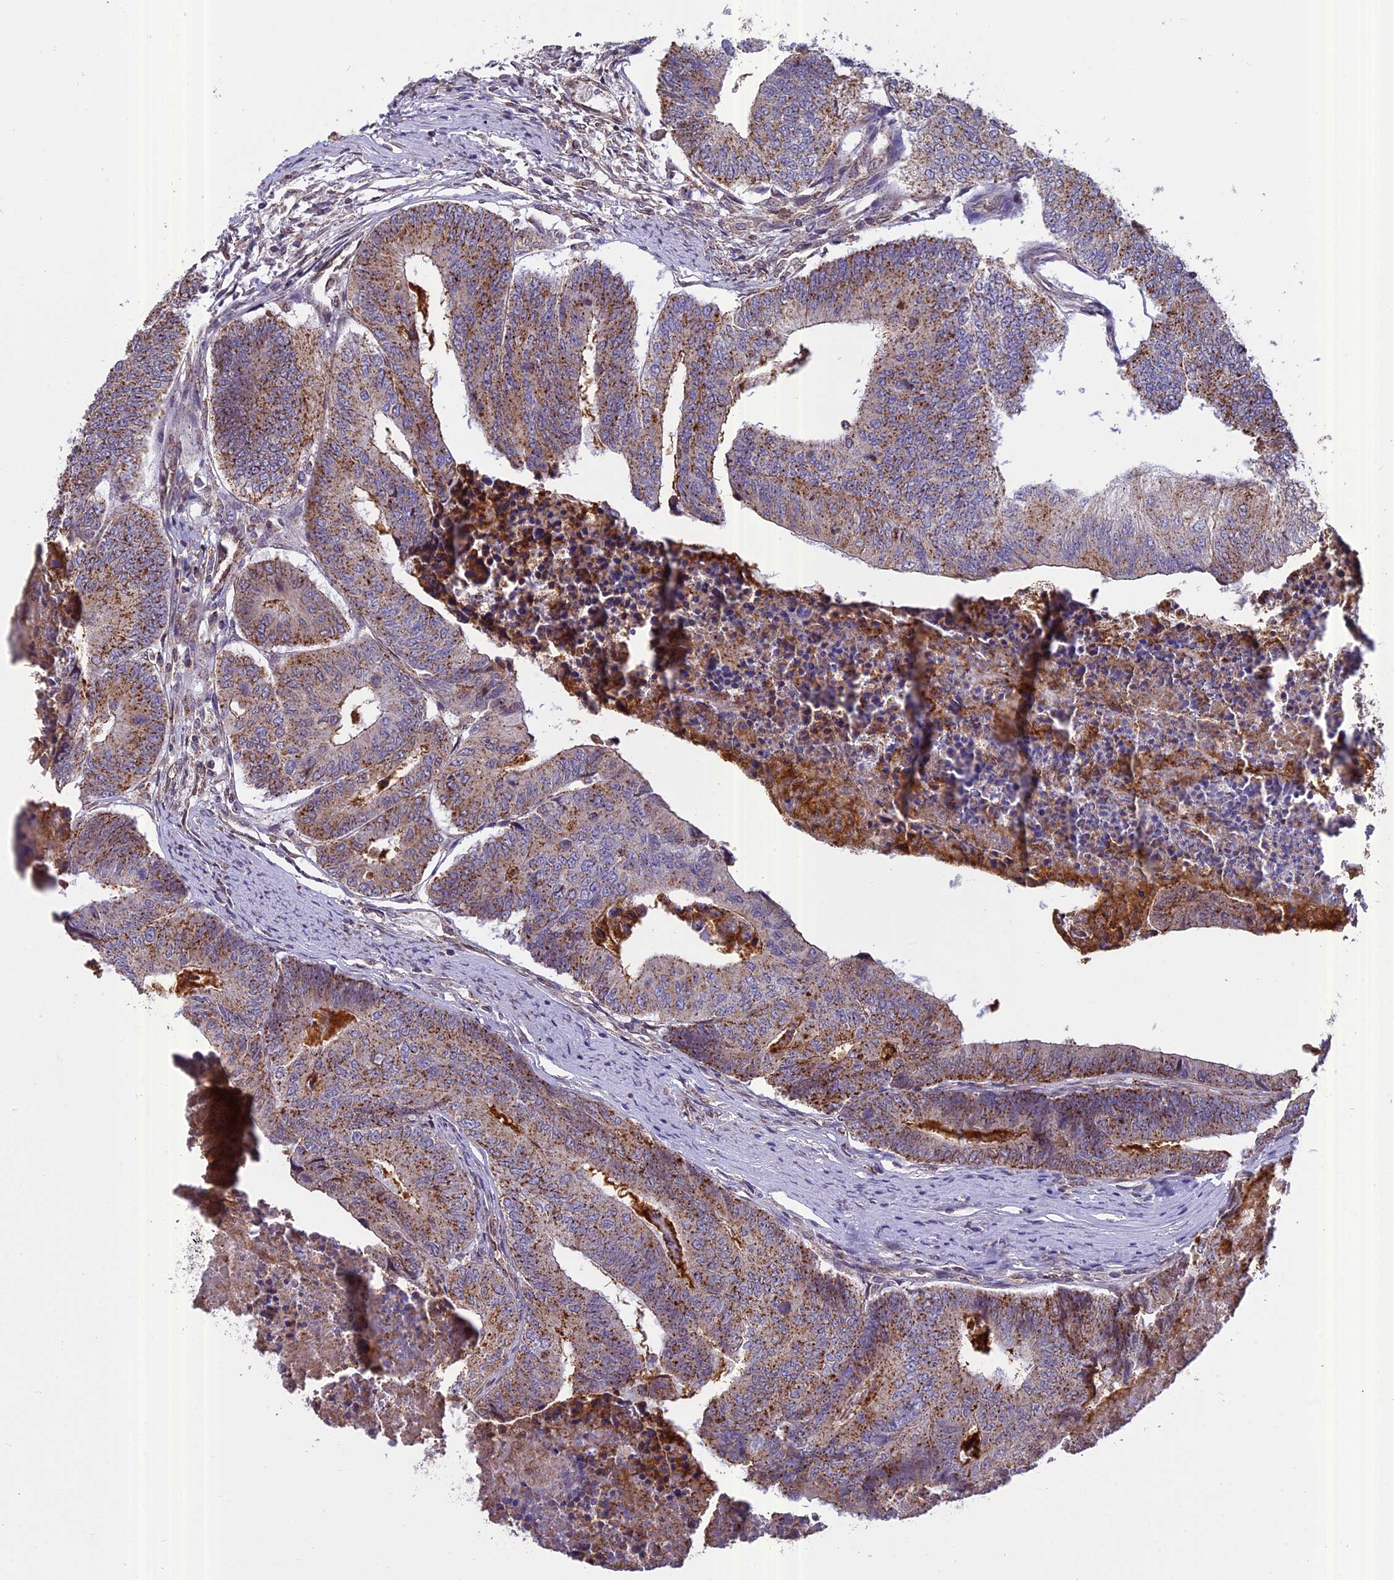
{"staining": {"intensity": "moderate", "quantity": ">75%", "location": "cytoplasmic/membranous"}, "tissue": "colorectal cancer", "cell_type": "Tumor cells", "image_type": "cancer", "snomed": [{"axis": "morphology", "description": "Adenocarcinoma, NOS"}, {"axis": "topography", "description": "Colon"}], "caption": "Colorectal cancer was stained to show a protein in brown. There is medium levels of moderate cytoplasmic/membranous staining in approximately >75% of tumor cells. (DAB (3,3'-diaminobenzidine) IHC with brightfield microscopy, high magnification).", "gene": "CHMP2A", "patient": {"sex": "female", "age": 67}}